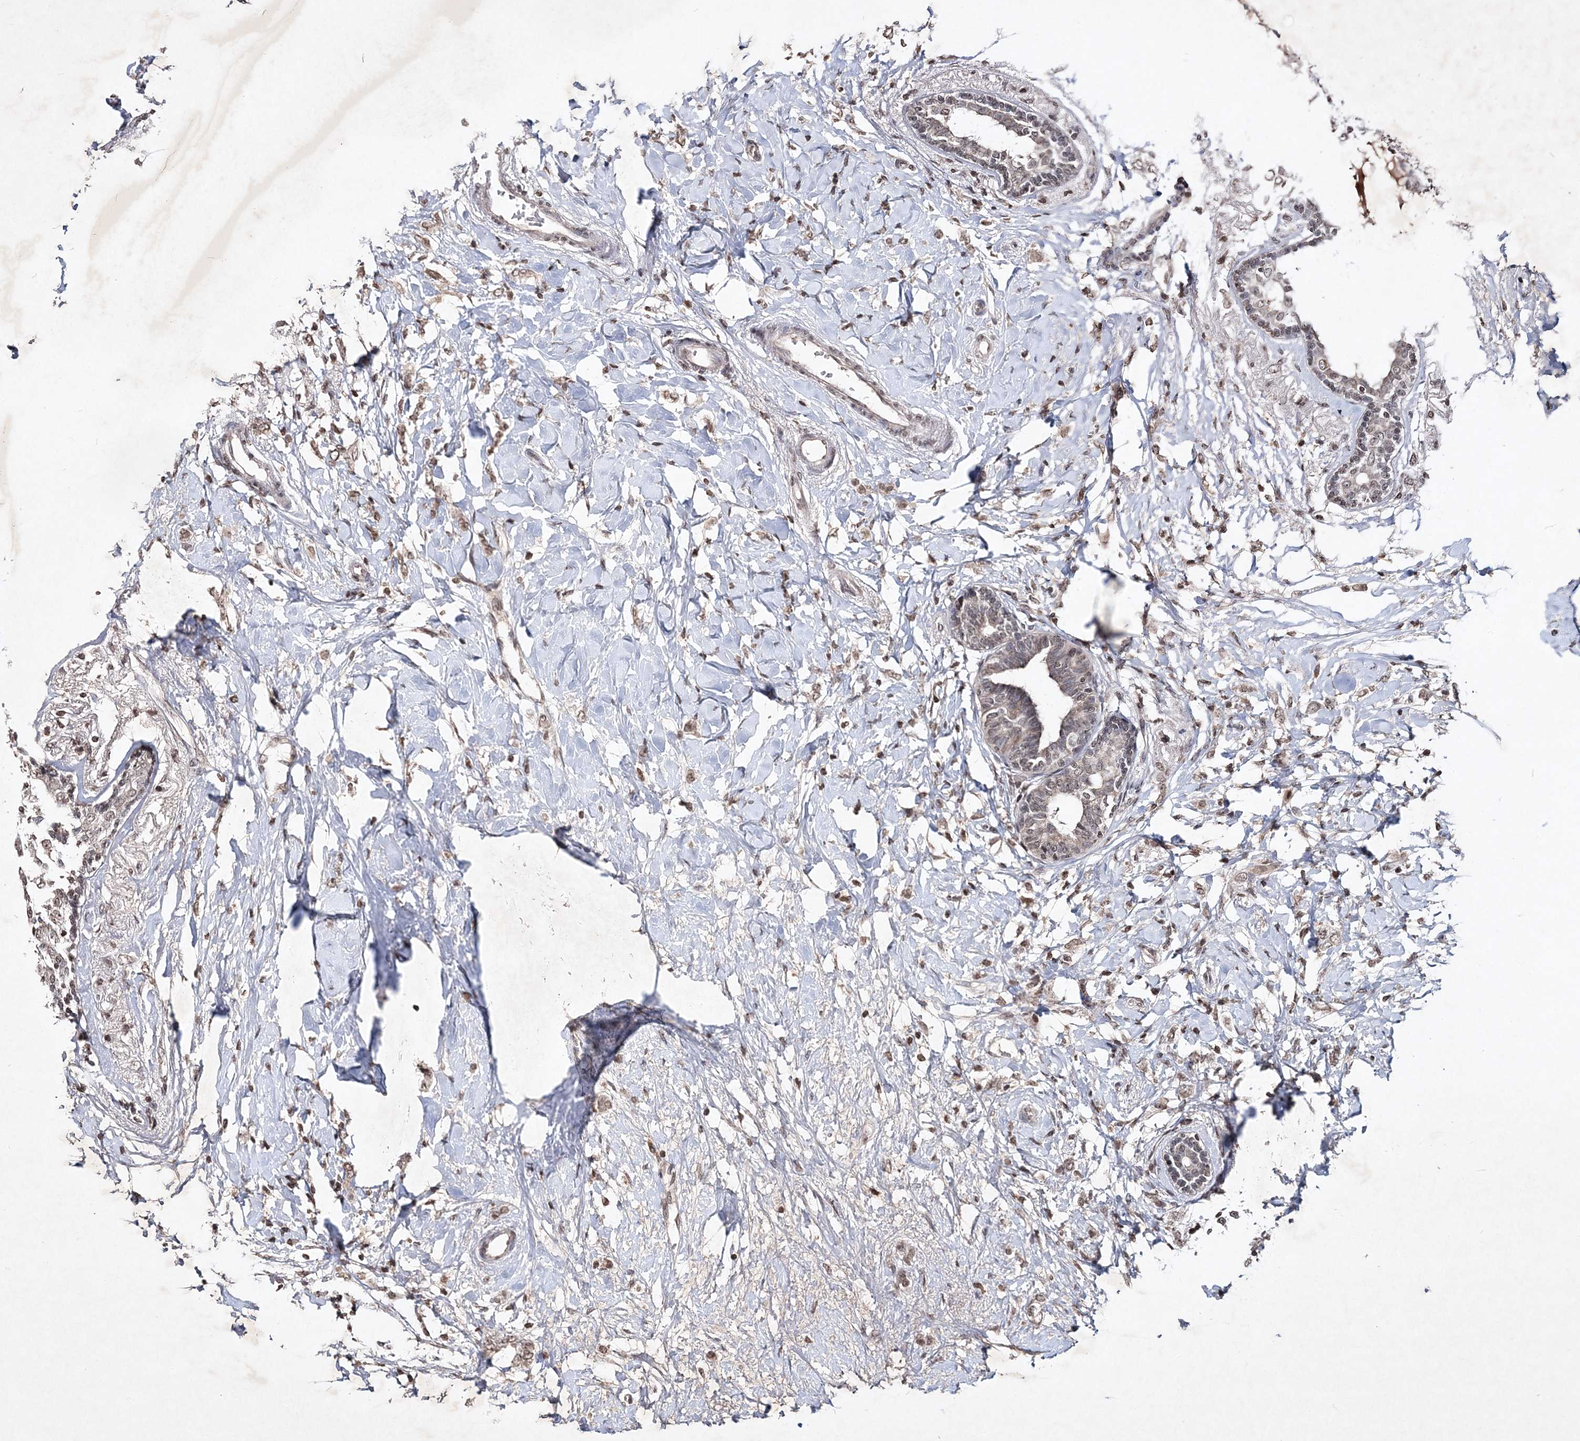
{"staining": {"intensity": "moderate", "quantity": ">75%", "location": "nuclear"}, "tissue": "breast cancer", "cell_type": "Tumor cells", "image_type": "cancer", "snomed": [{"axis": "morphology", "description": "Normal tissue, NOS"}, {"axis": "morphology", "description": "Lobular carcinoma"}, {"axis": "topography", "description": "Breast"}], "caption": "Protein analysis of breast lobular carcinoma tissue shows moderate nuclear positivity in about >75% of tumor cells. (Brightfield microscopy of DAB IHC at high magnification).", "gene": "SOWAHB", "patient": {"sex": "female", "age": 47}}